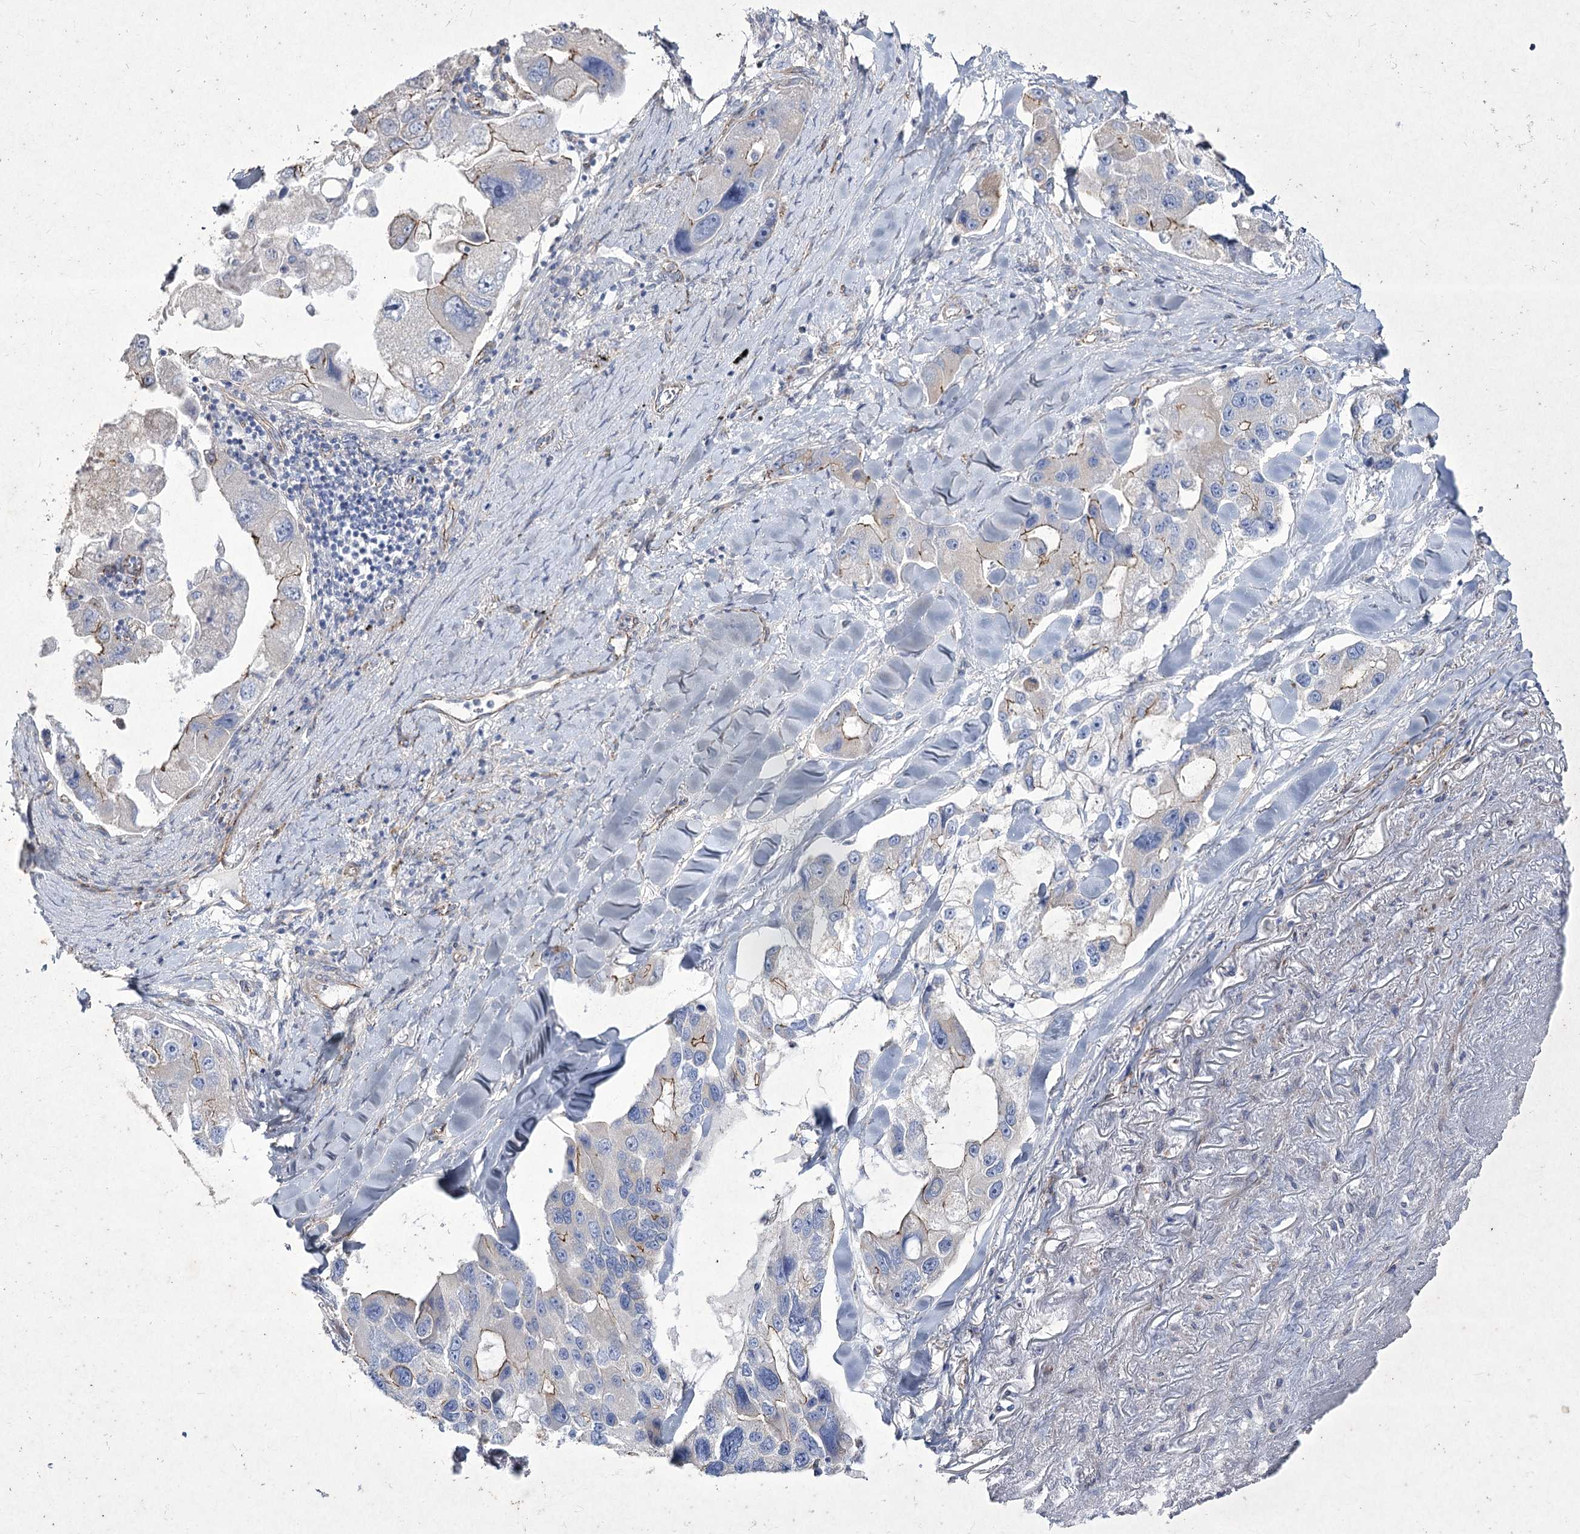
{"staining": {"intensity": "weak", "quantity": "<25%", "location": "cytoplasmic/membranous"}, "tissue": "lung cancer", "cell_type": "Tumor cells", "image_type": "cancer", "snomed": [{"axis": "morphology", "description": "Adenocarcinoma, NOS"}, {"axis": "topography", "description": "Lung"}], "caption": "IHC of human lung cancer (adenocarcinoma) shows no expression in tumor cells.", "gene": "LDLRAD3", "patient": {"sex": "female", "age": 54}}